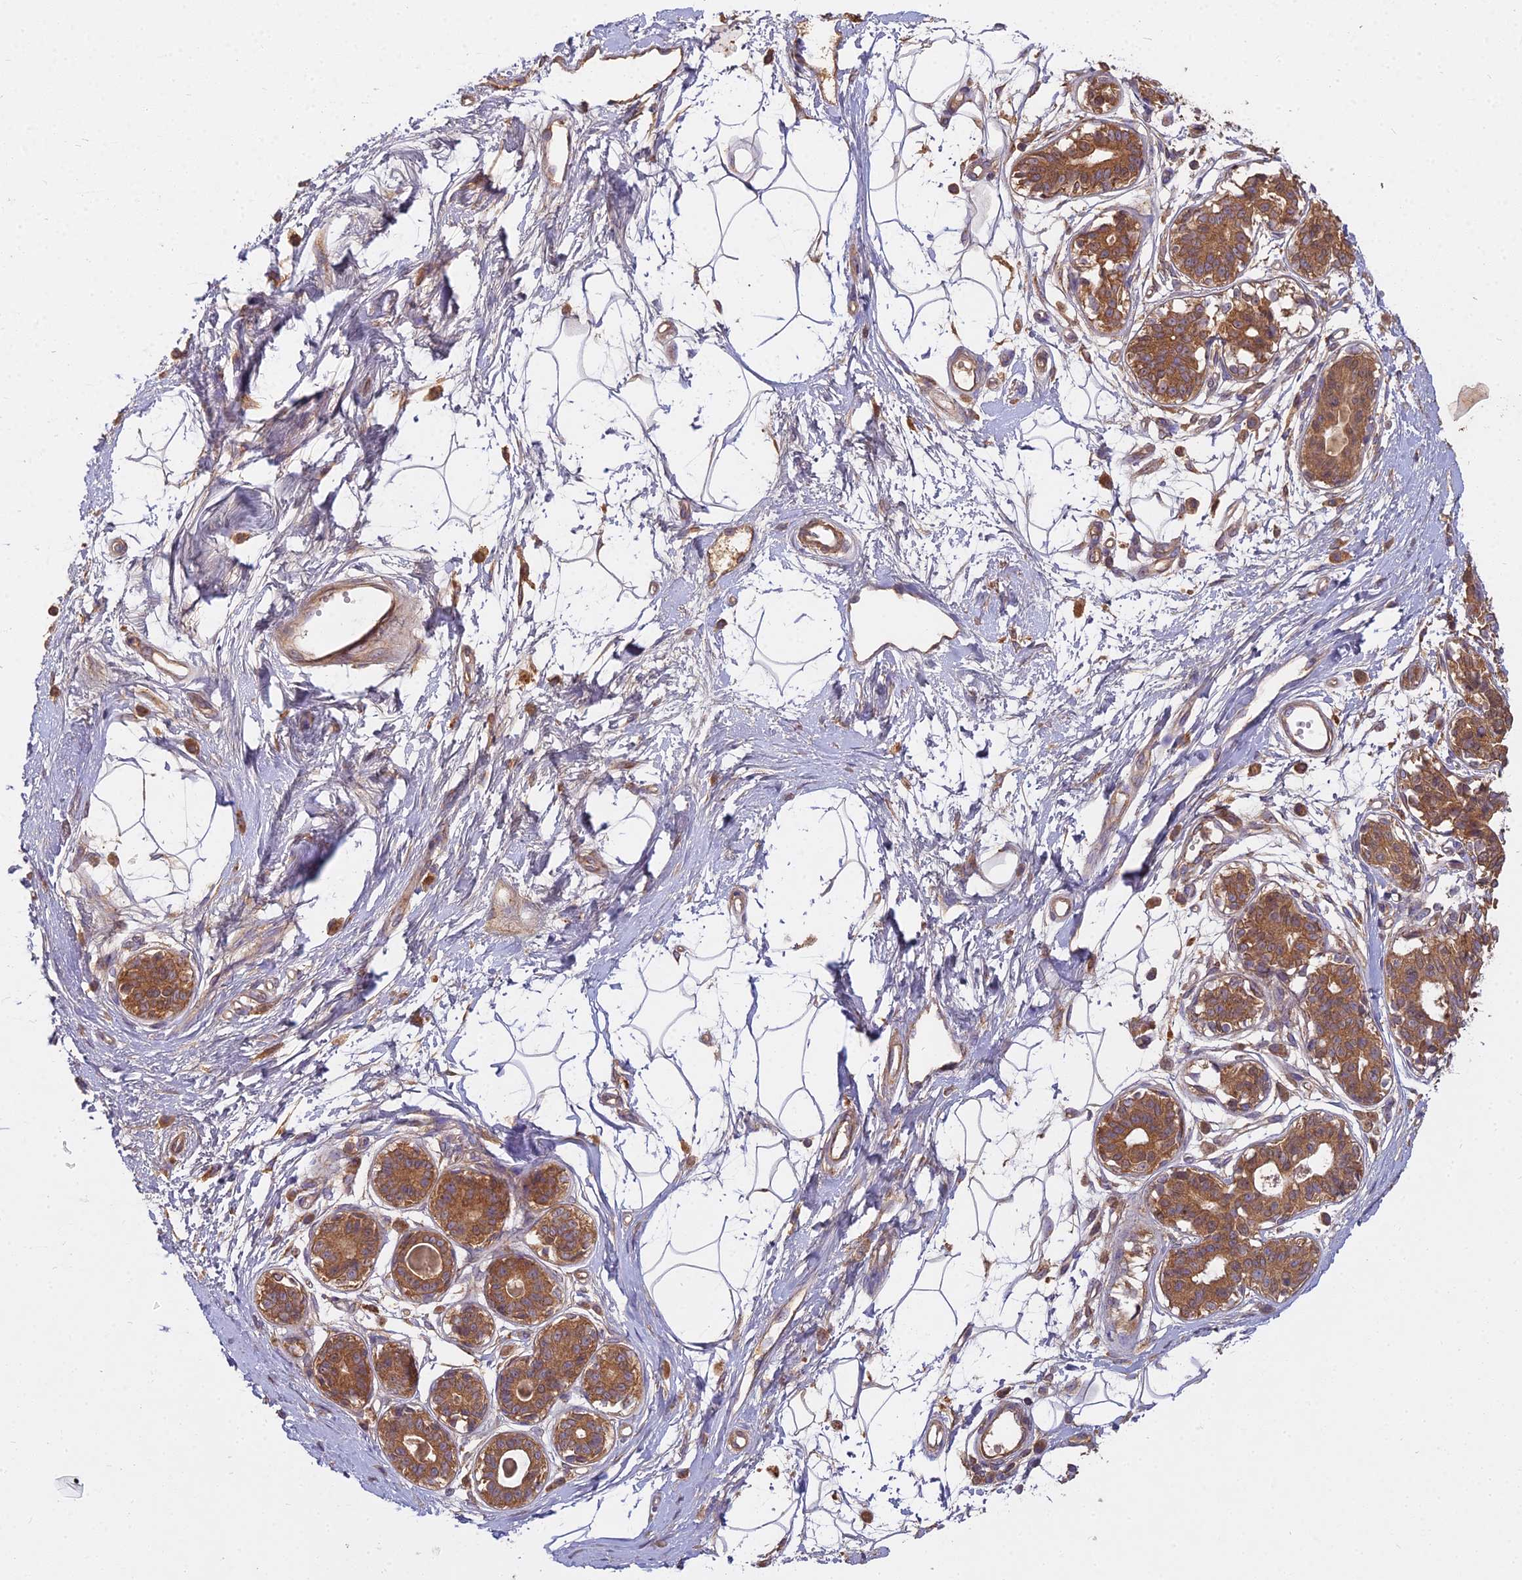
{"staining": {"intensity": "negative", "quantity": "none", "location": "none"}, "tissue": "breast", "cell_type": "Adipocytes", "image_type": "normal", "snomed": [{"axis": "morphology", "description": "Normal tissue, NOS"}, {"axis": "topography", "description": "Breast"}], "caption": "Breast stained for a protein using immunohistochemistry (IHC) reveals no expression adipocytes.", "gene": "CCDC167", "patient": {"sex": "female", "age": 45}}